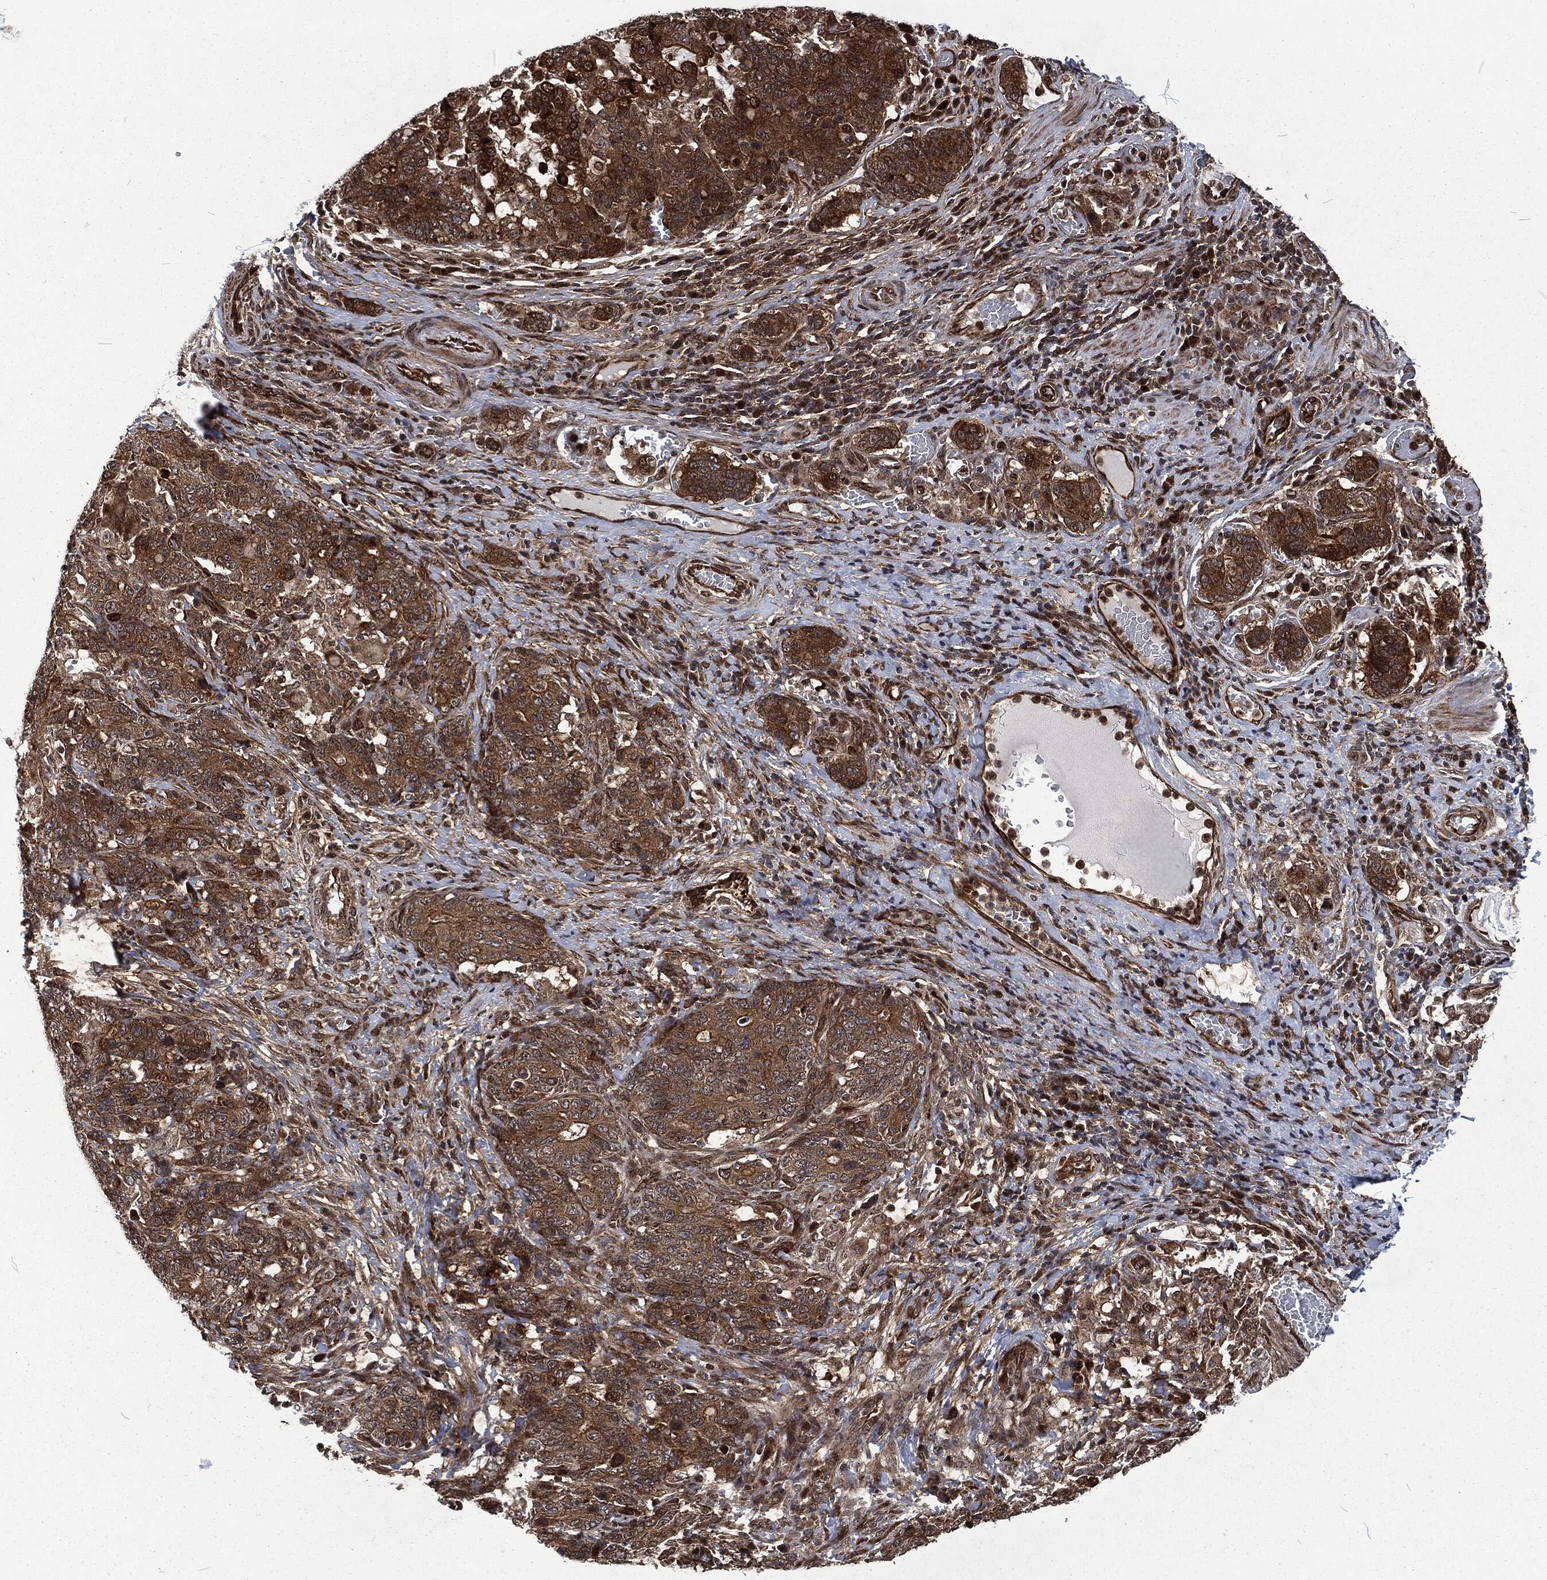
{"staining": {"intensity": "strong", "quantity": ">75%", "location": "cytoplasmic/membranous"}, "tissue": "stomach cancer", "cell_type": "Tumor cells", "image_type": "cancer", "snomed": [{"axis": "morphology", "description": "Normal tissue, NOS"}, {"axis": "morphology", "description": "Adenocarcinoma, NOS"}, {"axis": "topography", "description": "Stomach"}], "caption": "Protein expression analysis of human stomach cancer (adenocarcinoma) reveals strong cytoplasmic/membranous staining in about >75% of tumor cells.", "gene": "CMPK2", "patient": {"sex": "female", "age": 64}}